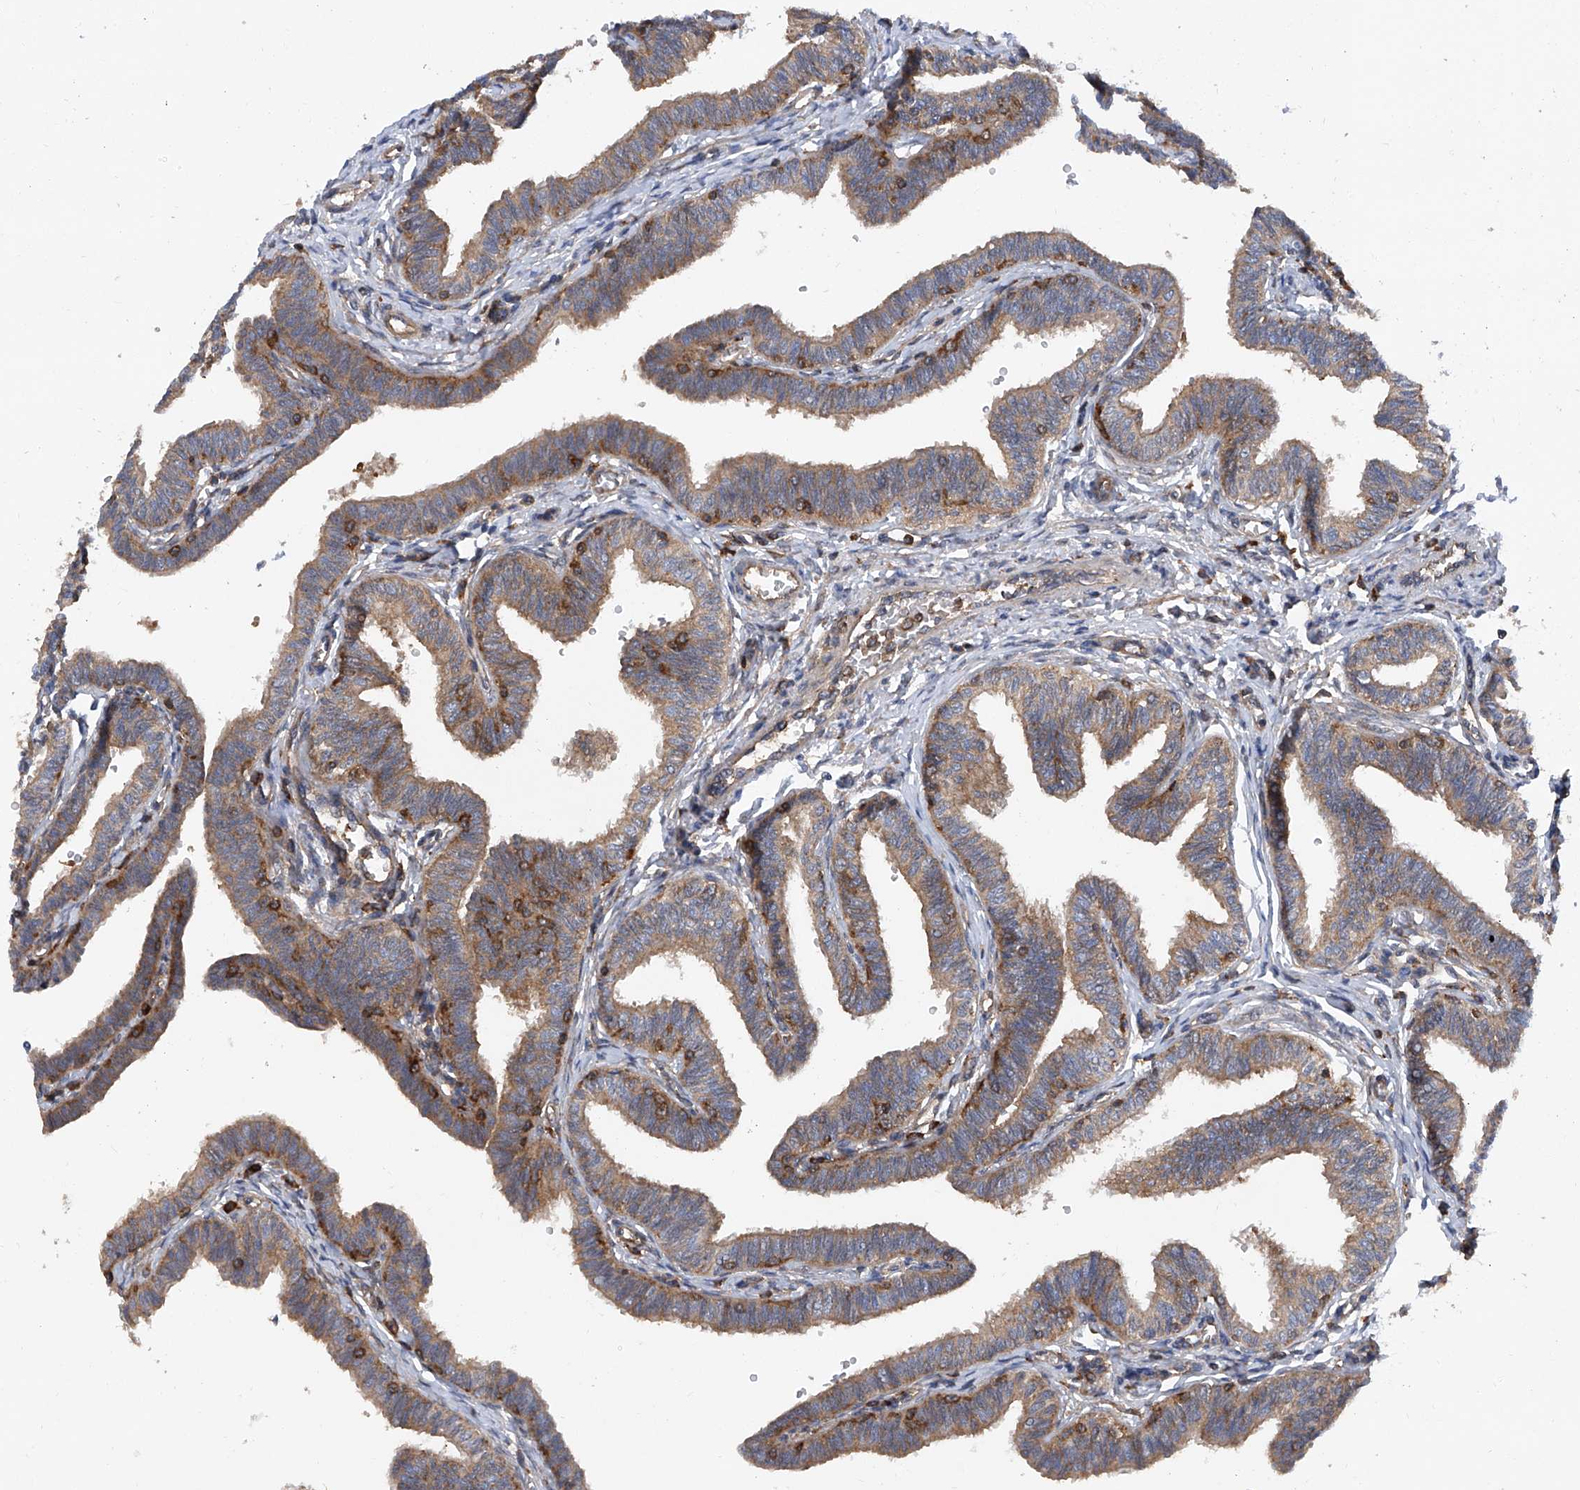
{"staining": {"intensity": "moderate", "quantity": ">75%", "location": "cytoplasmic/membranous"}, "tissue": "fallopian tube", "cell_type": "Glandular cells", "image_type": "normal", "snomed": [{"axis": "morphology", "description": "Normal tissue, NOS"}, {"axis": "topography", "description": "Fallopian tube"}, {"axis": "topography", "description": "Ovary"}], "caption": "A micrograph of human fallopian tube stained for a protein exhibits moderate cytoplasmic/membranous brown staining in glandular cells.", "gene": "SMAP1", "patient": {"sex": "female", "age": 23}}